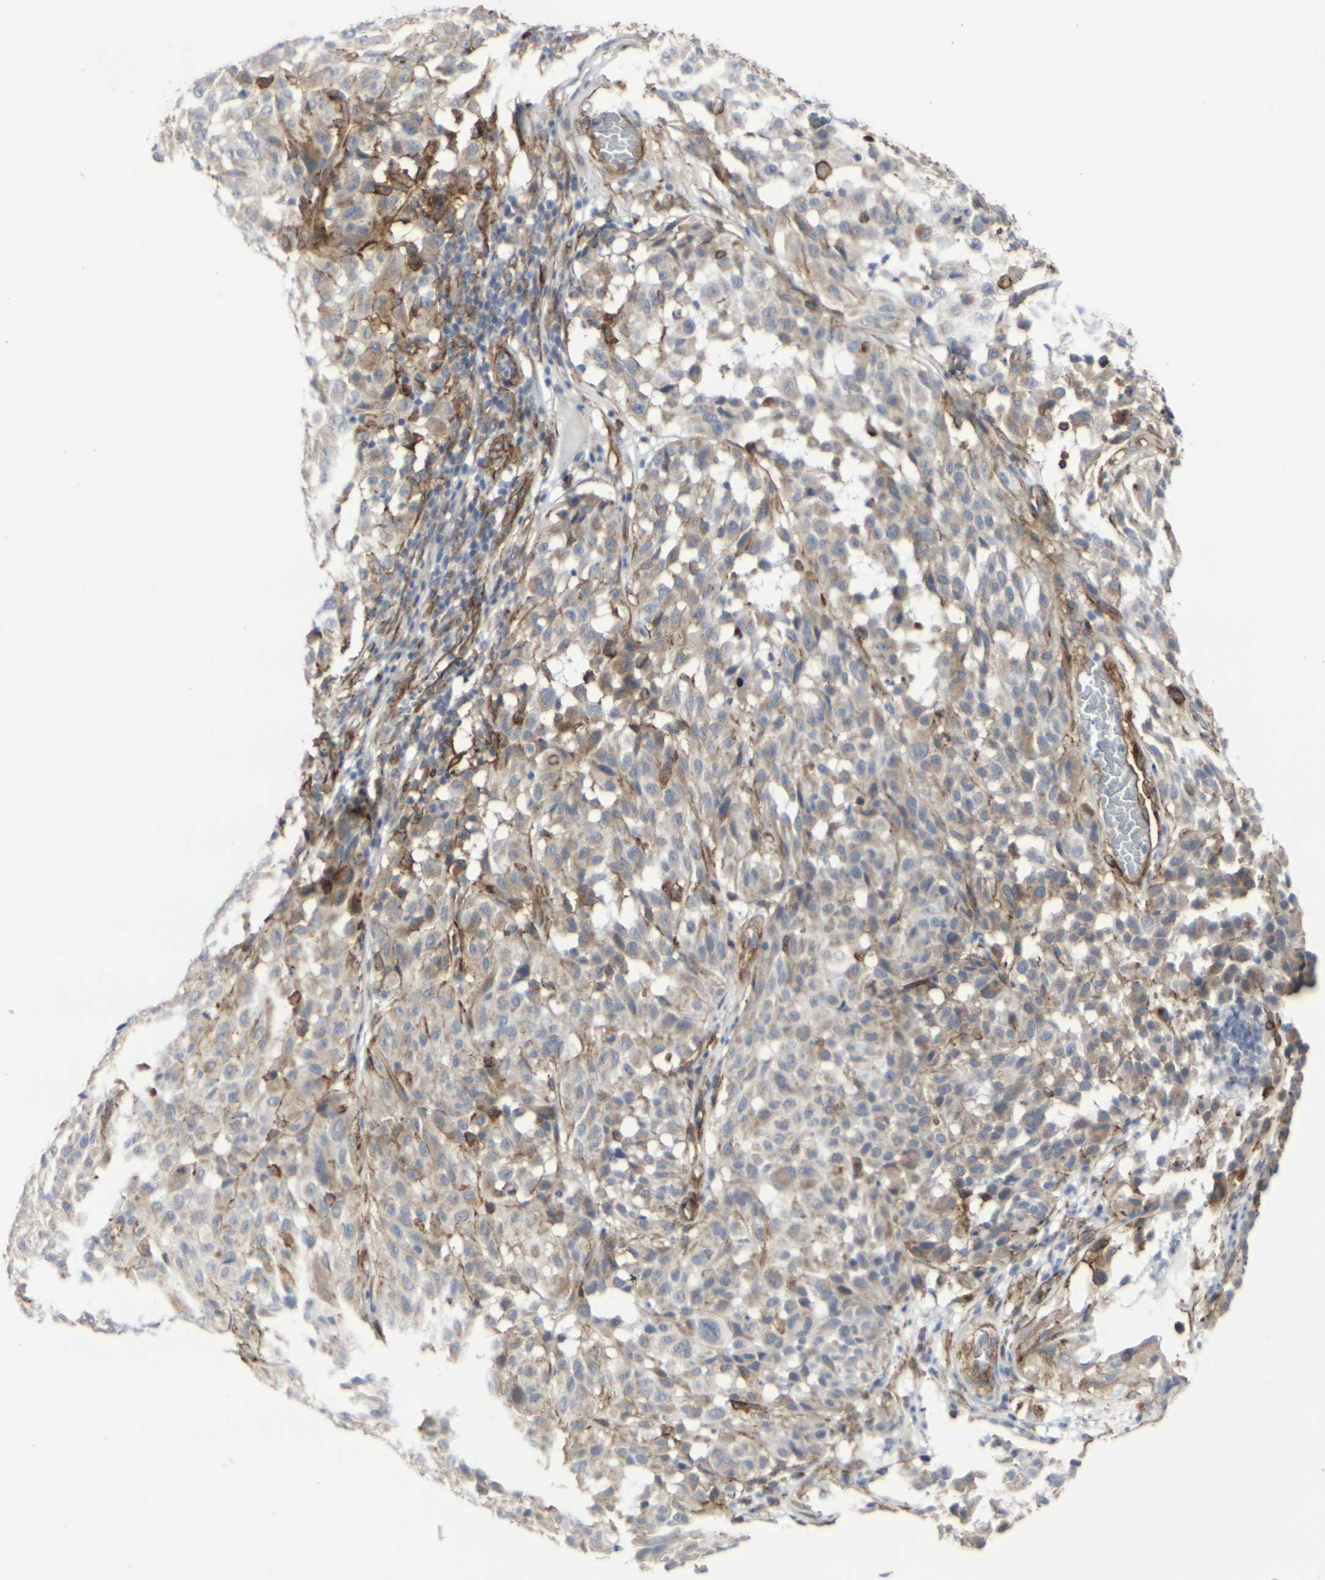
{"staining": {"intensity": "weak", "quantity": "25%-75%", "location": "cytoplasmic/membranous"}, "tissue": "melanoma", "cell_type": "Tumor cells", "image_type": "cancer", "snomed": [{"axis": "morphology", "description": "Malignant melanoma, NOS"}, {"axis": "topography", "description": "Skin"}], "caption": "This is a photomicrograph of immunohistochemistry (IHC) staining of melanoma, which shows weak staining in the cytoplasmic/membranous of tumor cells.", "gene": "MYOF", "patient": {"sex": "female", "age": 46}}